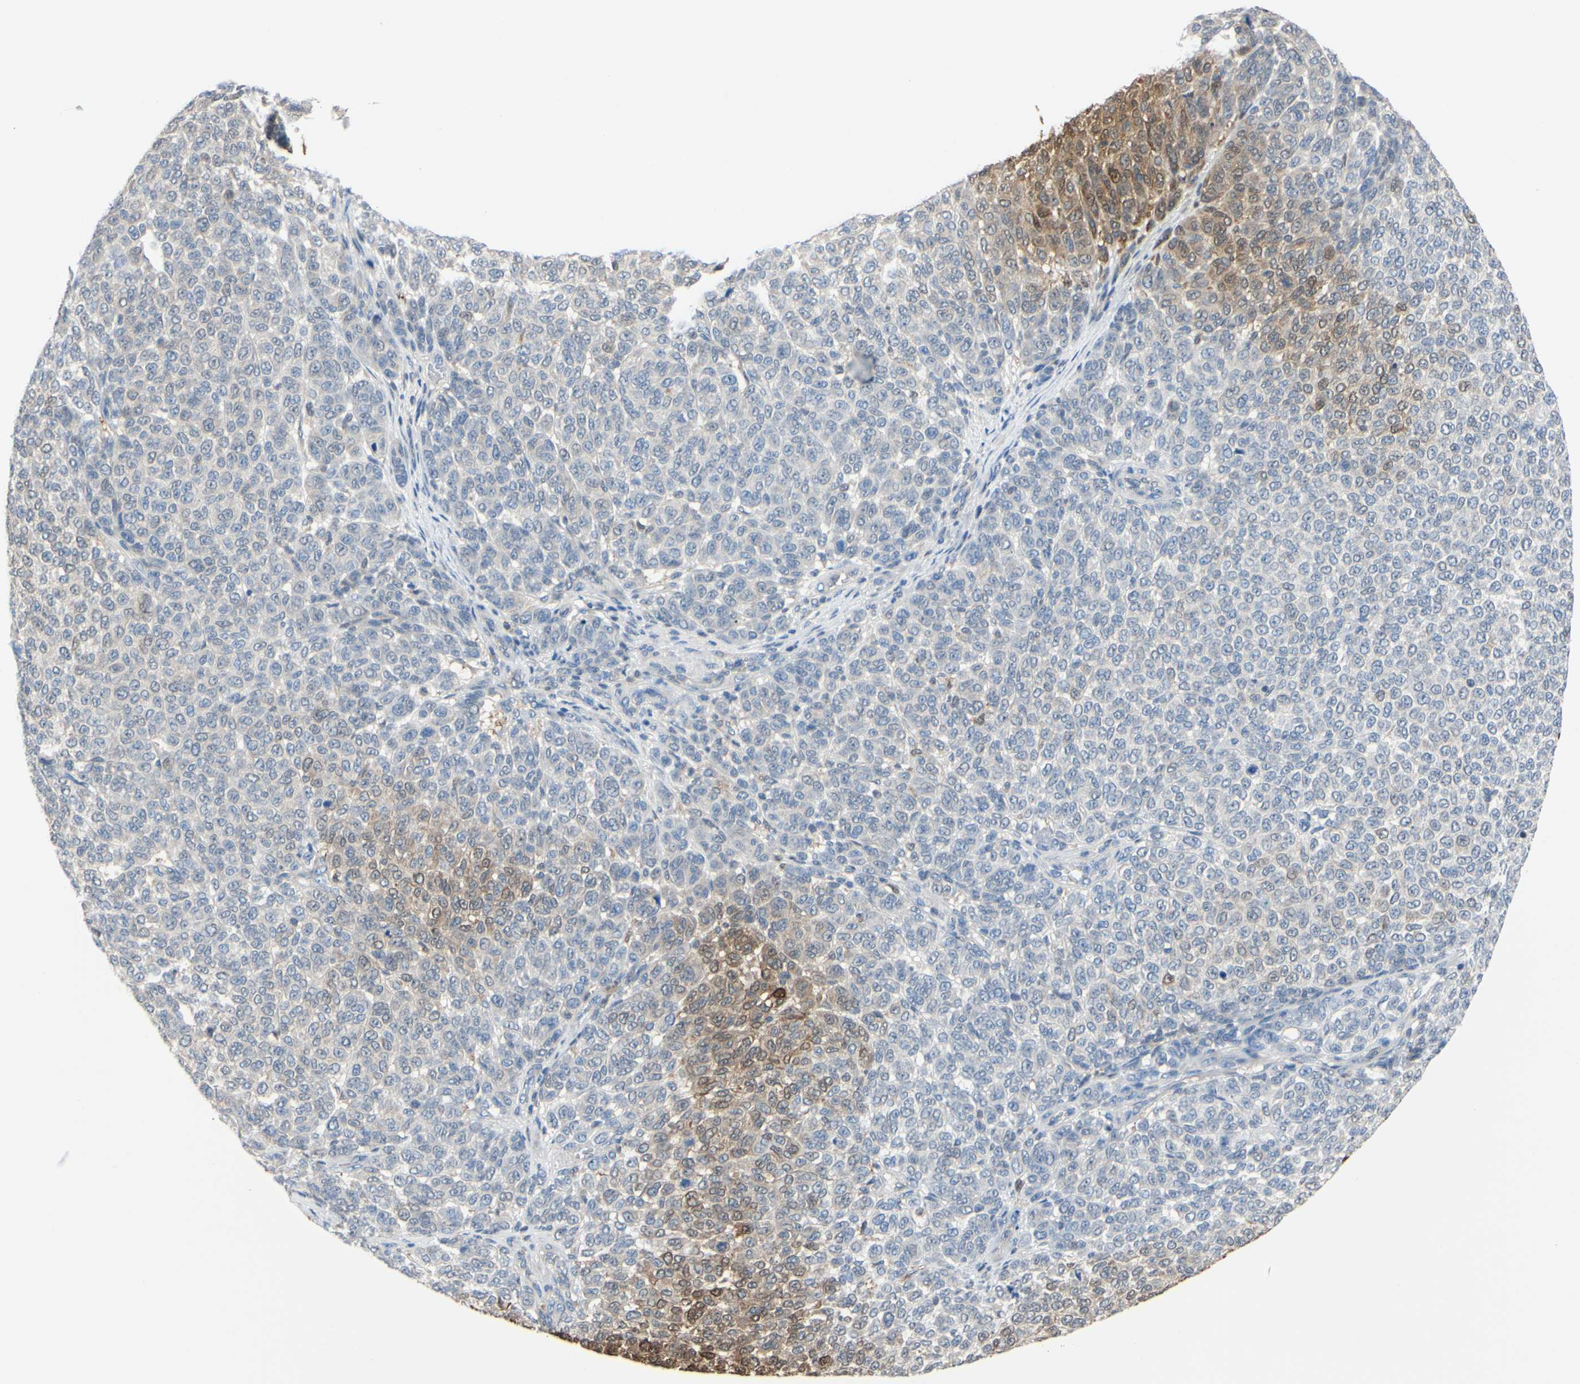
{"staining": {"intensity": "moderate", "quantity": "<25%", "location": "cytoplasmic/membranous,nuclear"}, "tissue": "melanoma", "cell_type": "Tumor cells", "image_type": "cancer", "snomed": [{"axis": "morphology", "description": "Malignant melanoma, NOS"}, {"axis": "topography", "description": "Skin"}], "caption": "Melanoma stained for a protein (brown) reveals moderate cytoplasmic/membranous and nuclear positive expression in about <25% of tumor cells.", "gene": "UPK3B", "patient": {"sex": "male", "age": 59}}